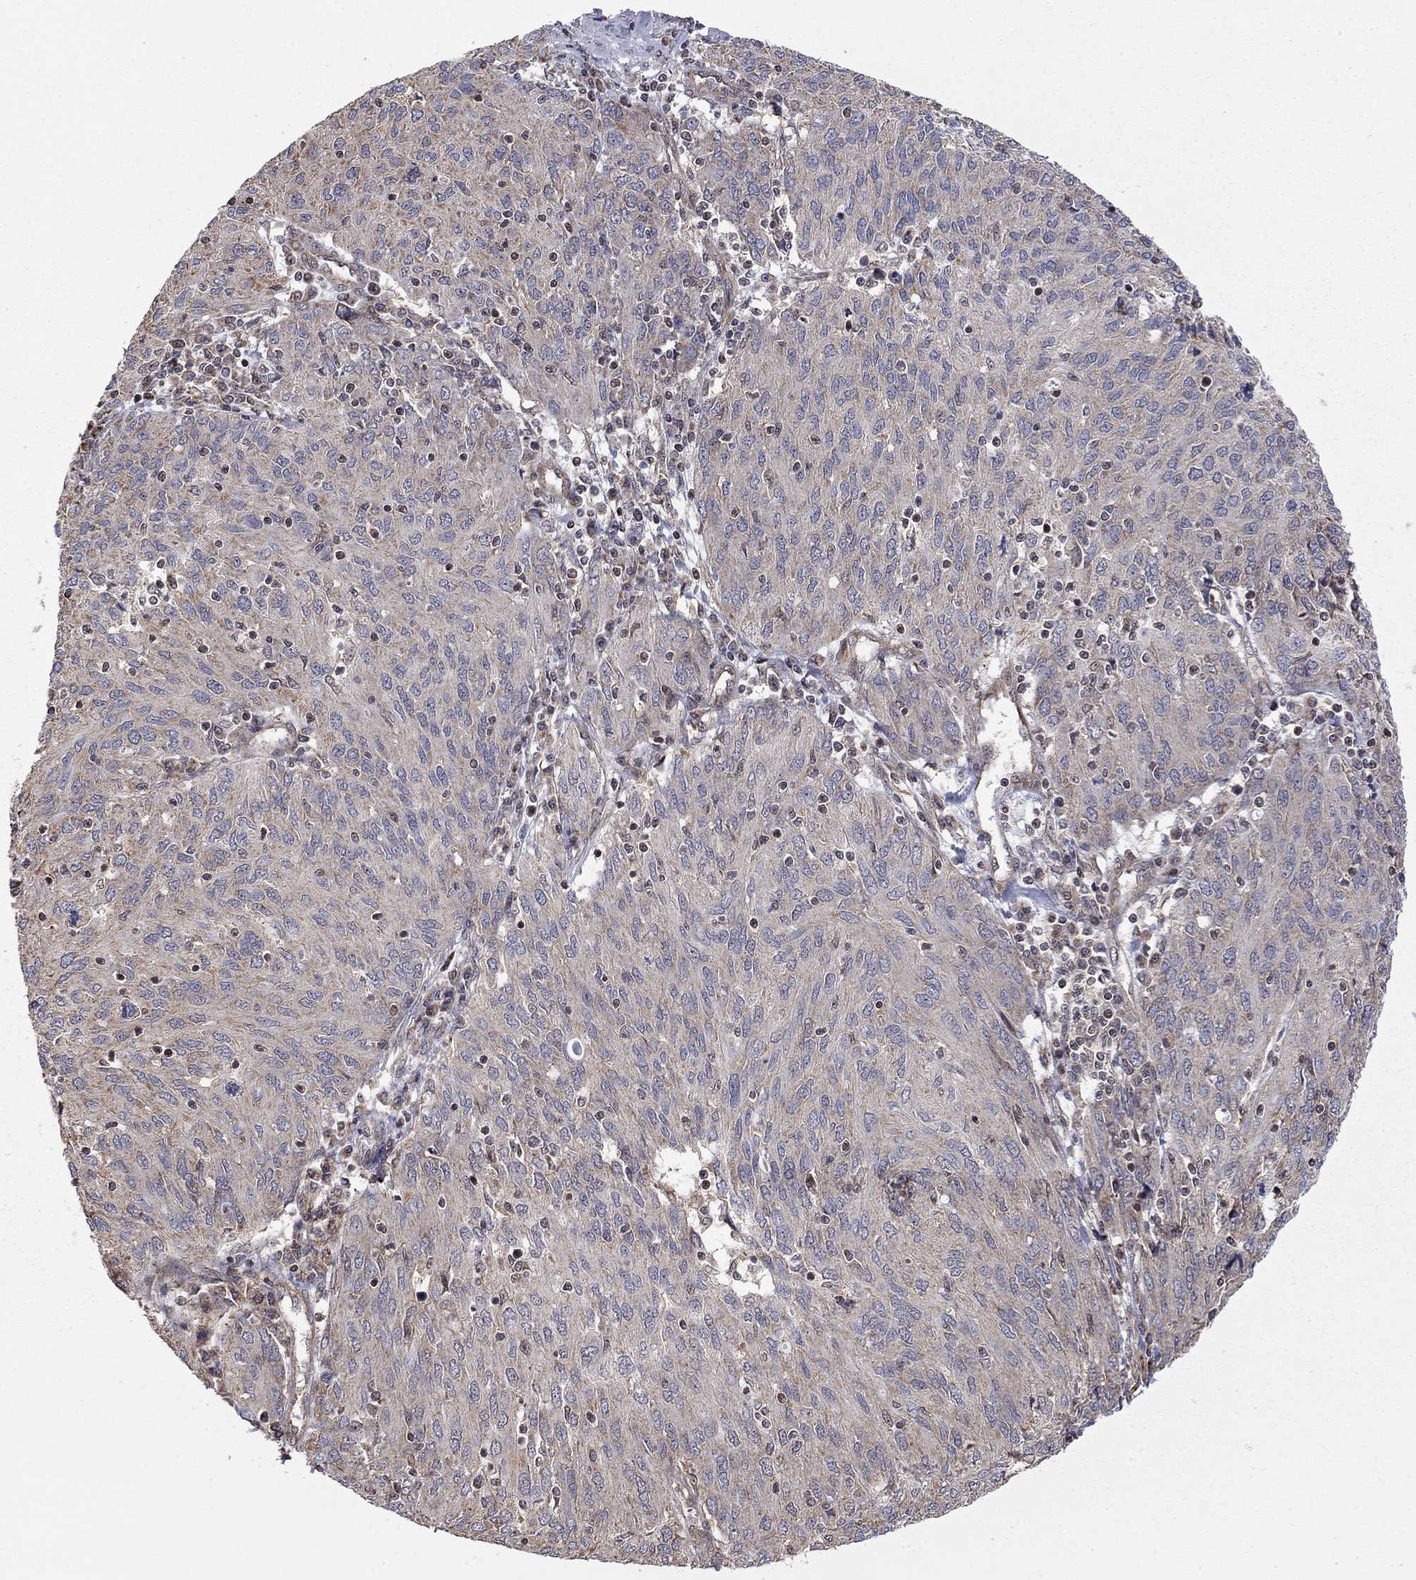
{"staining": {"intensity": "negative", "quantity": "none", "location": "none"}, "tissue": "ovarian cancer", "cell_type": "Tumor cells", "image_type": "cancer", "snomed": [{"axis": "morphology", "description": "Carcinoma, endometroid"}, {"axis": "topography", "description": "Ovary"}], "caption": "Immunohistochemical staining of human ovarian cancer (endometroid carcinoma) demonstrates no significant staining in tumor cells.", "gene": "TDP1", "patient": {"sex": "female", "age": 50}}